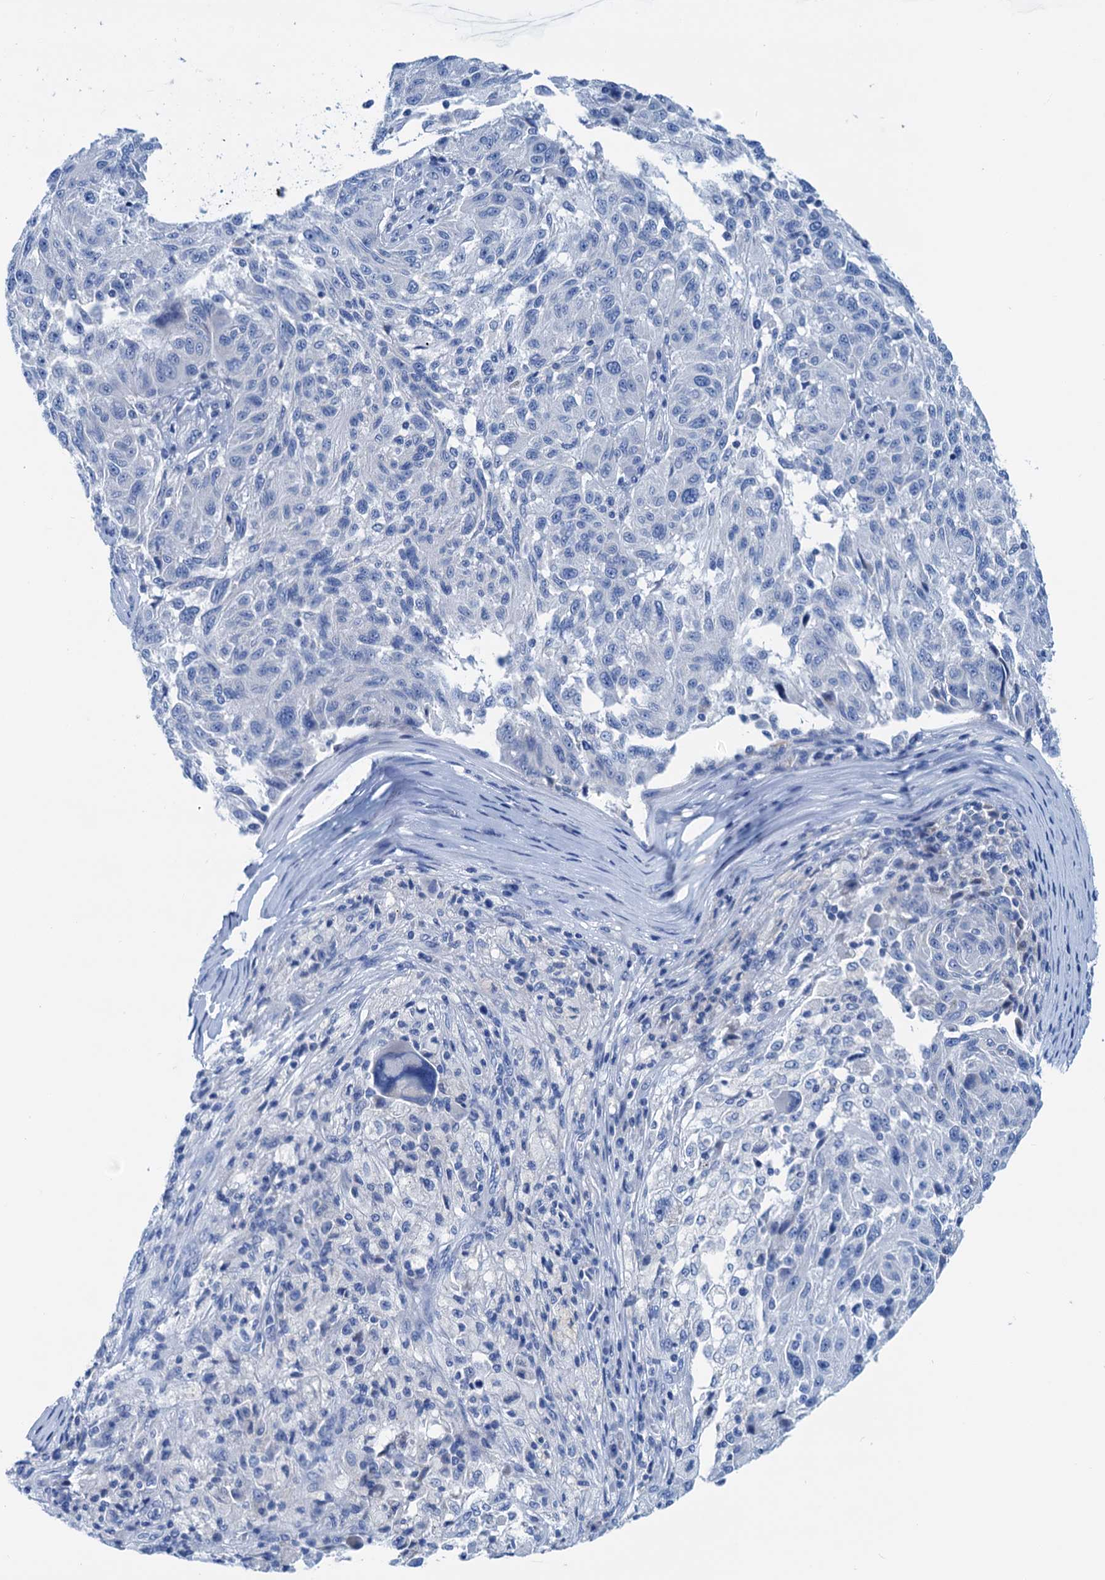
{"staining": {"intensity": "negative", "quantity": "none", "location": "none"}, "tissue": "melanoma", "cell_type": "Tumor cells", "image_type": "cancer", "snomed": [{"axis": "morphology", "description": "Malignant melanoma, NOS"}, {"axis": "topography", "description": "Skin"}], "caption": "A histopathology image of melanoma stained for a protein reveals no brown staining in tumor cells.", "gene": "KNDC1", "patient": {"sex": "male", "age": 53}}